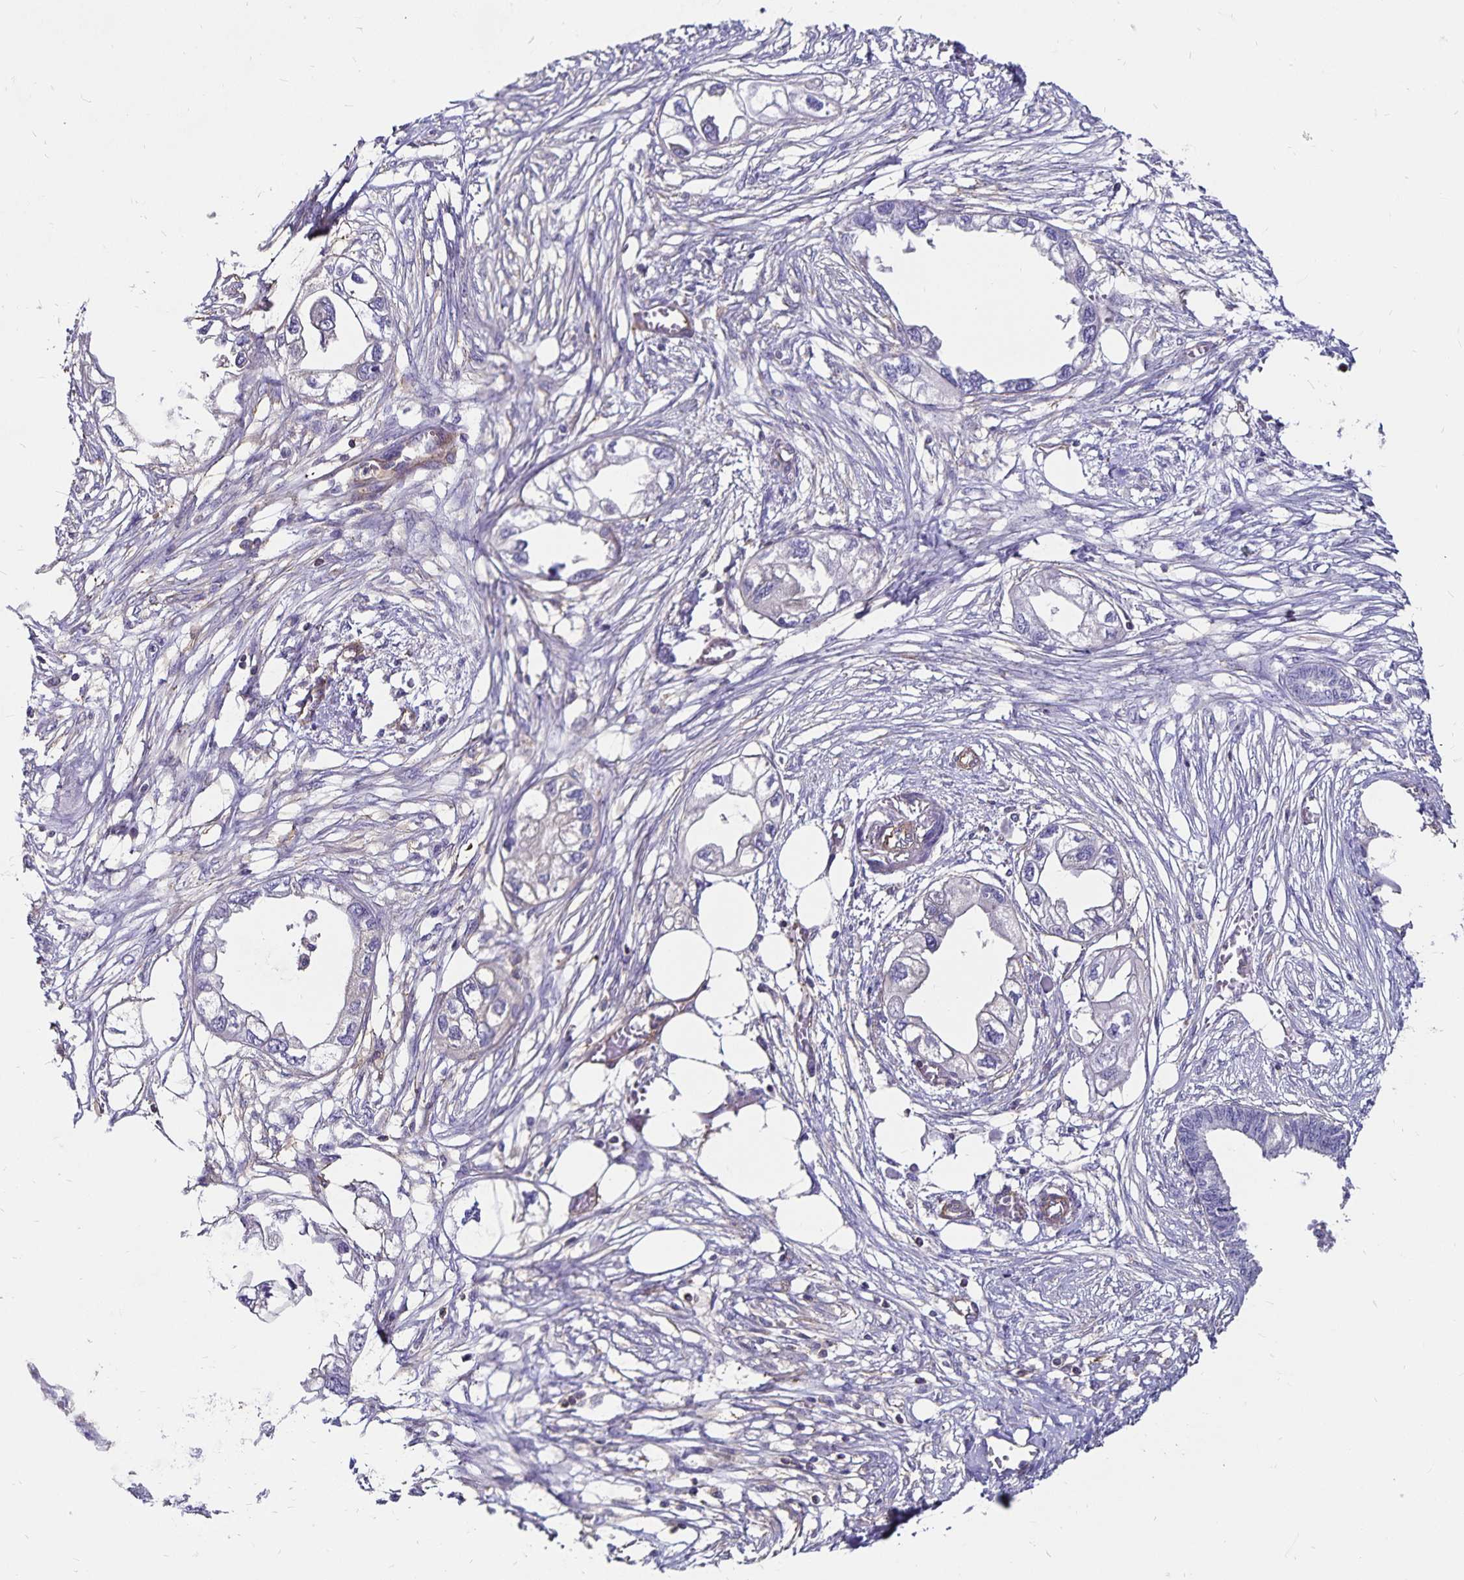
{"staining": {"intensity": "negative", "quantity": "none", "location": "none"}, "tissue": "endometrial cancer", "cell_type": "Tumor cells", "image_type": "cancer", "snomed": [{"axis": "morphology", "description": "Adenocarcinoma, NOS"}, {"axis": "morphology", "description": "Adenocarcinoma, metastatic, NOS"}, {"axis": "topography", "description": "Adipose tissue"}, {"axis": "topography", "description": "Endometrium"}], "caption": "Tumor cells show no significant protein positivity in endometrial cancer (adenocarcinoma).", "gene": "RPRML", "patient": {"sex": "female", "age": 67}}